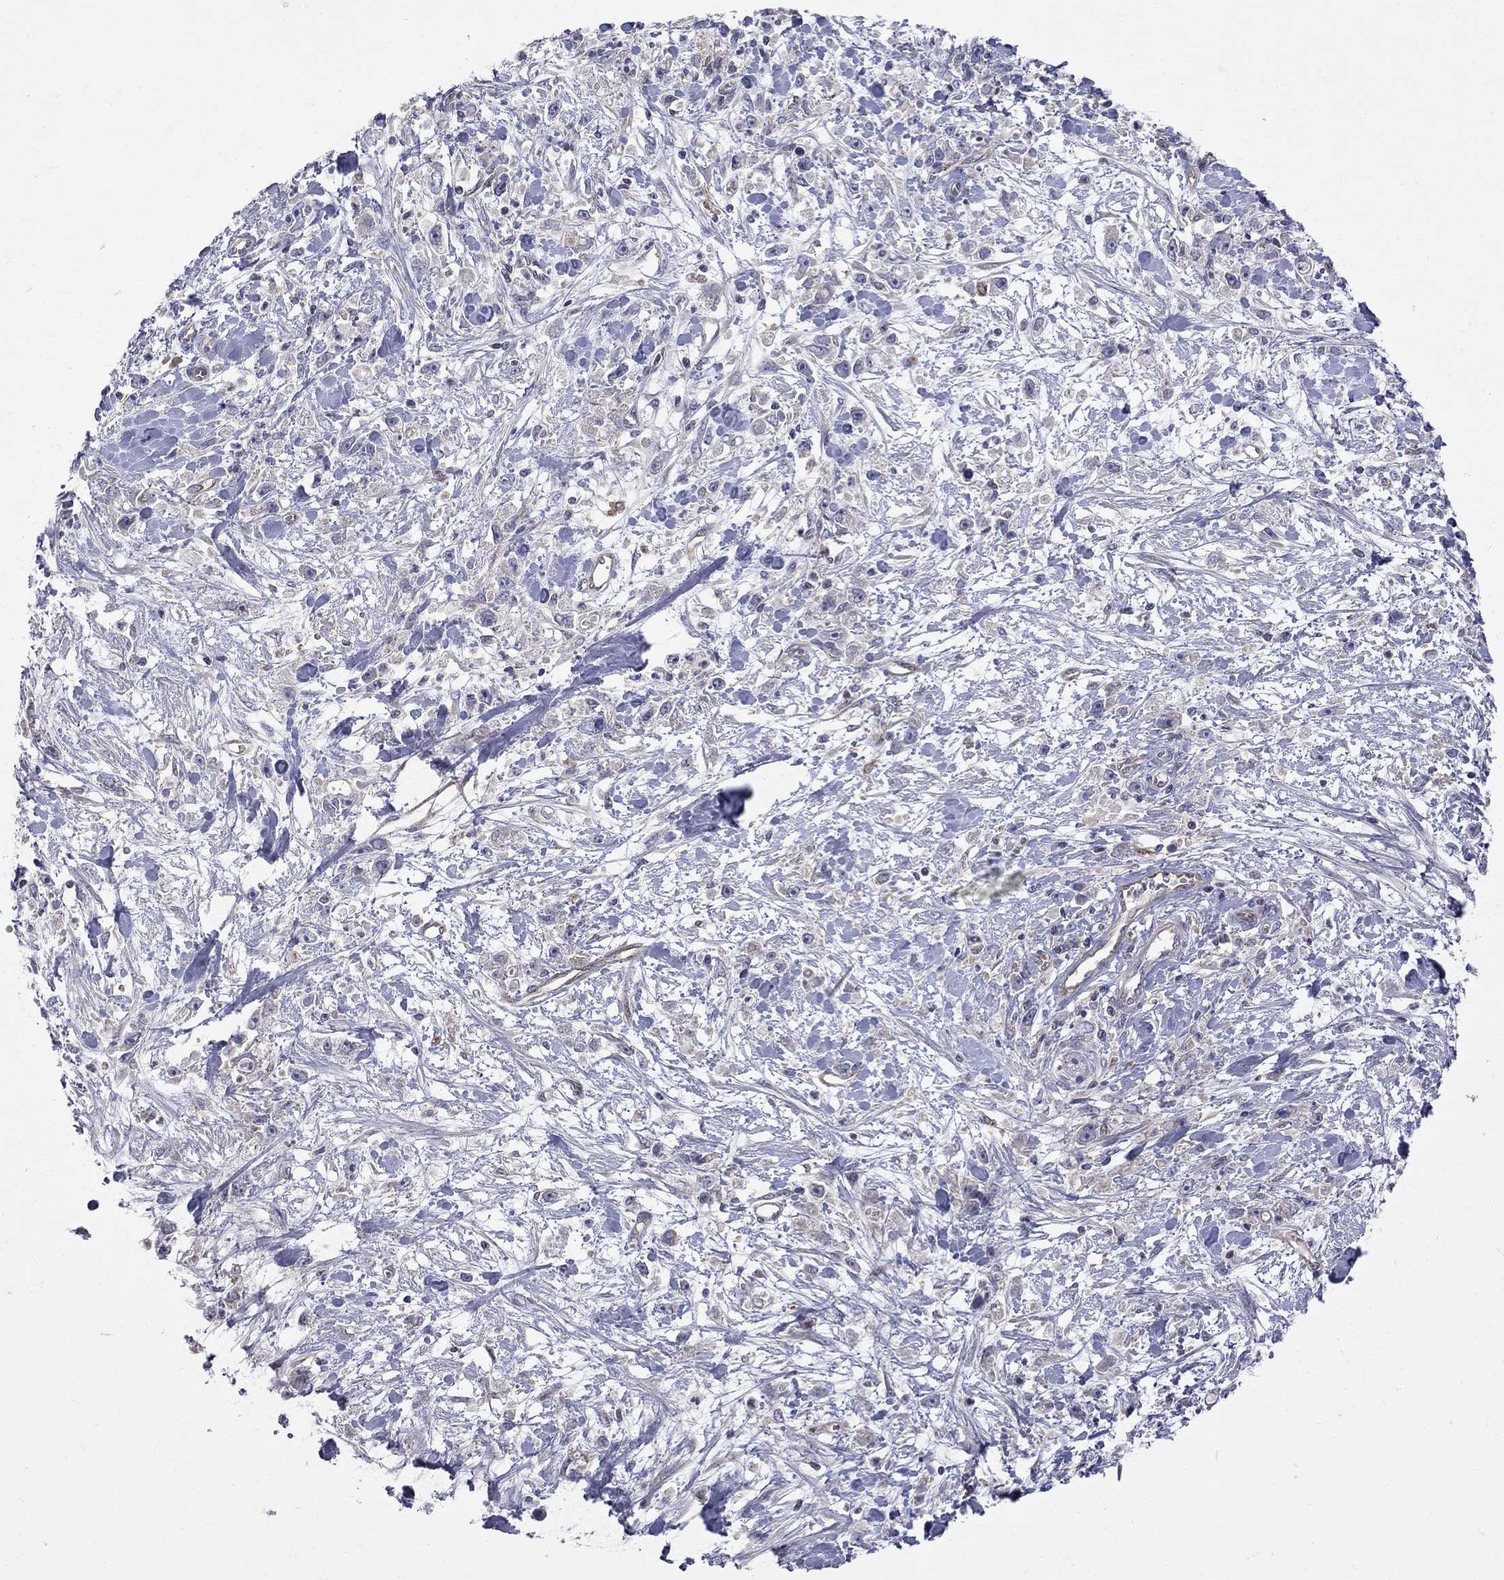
{"staining": {"intensity": "negative", "quantity": "none", "location": "none"}, "tissue": "stomach cancer", "cell_type": "Tumor cells", "image_type": "cancer", "snomed": [{"axis": "morphology", "description": "Adenocarcinoma, NOS"}, {"axis": "topography", "description": "Stomach"}], "caption": "Immunohistochemical staining of adenocarcinoma (stomach) displays no significant staining in tumor cells. The staining was performed using DAB to visualize the protein expression in brown, while the nuclei were stained in blue with hematoxylin (Magnification: 20x).", "gene": "ABI3", "patient": {"sex": "female", "age": 59}}